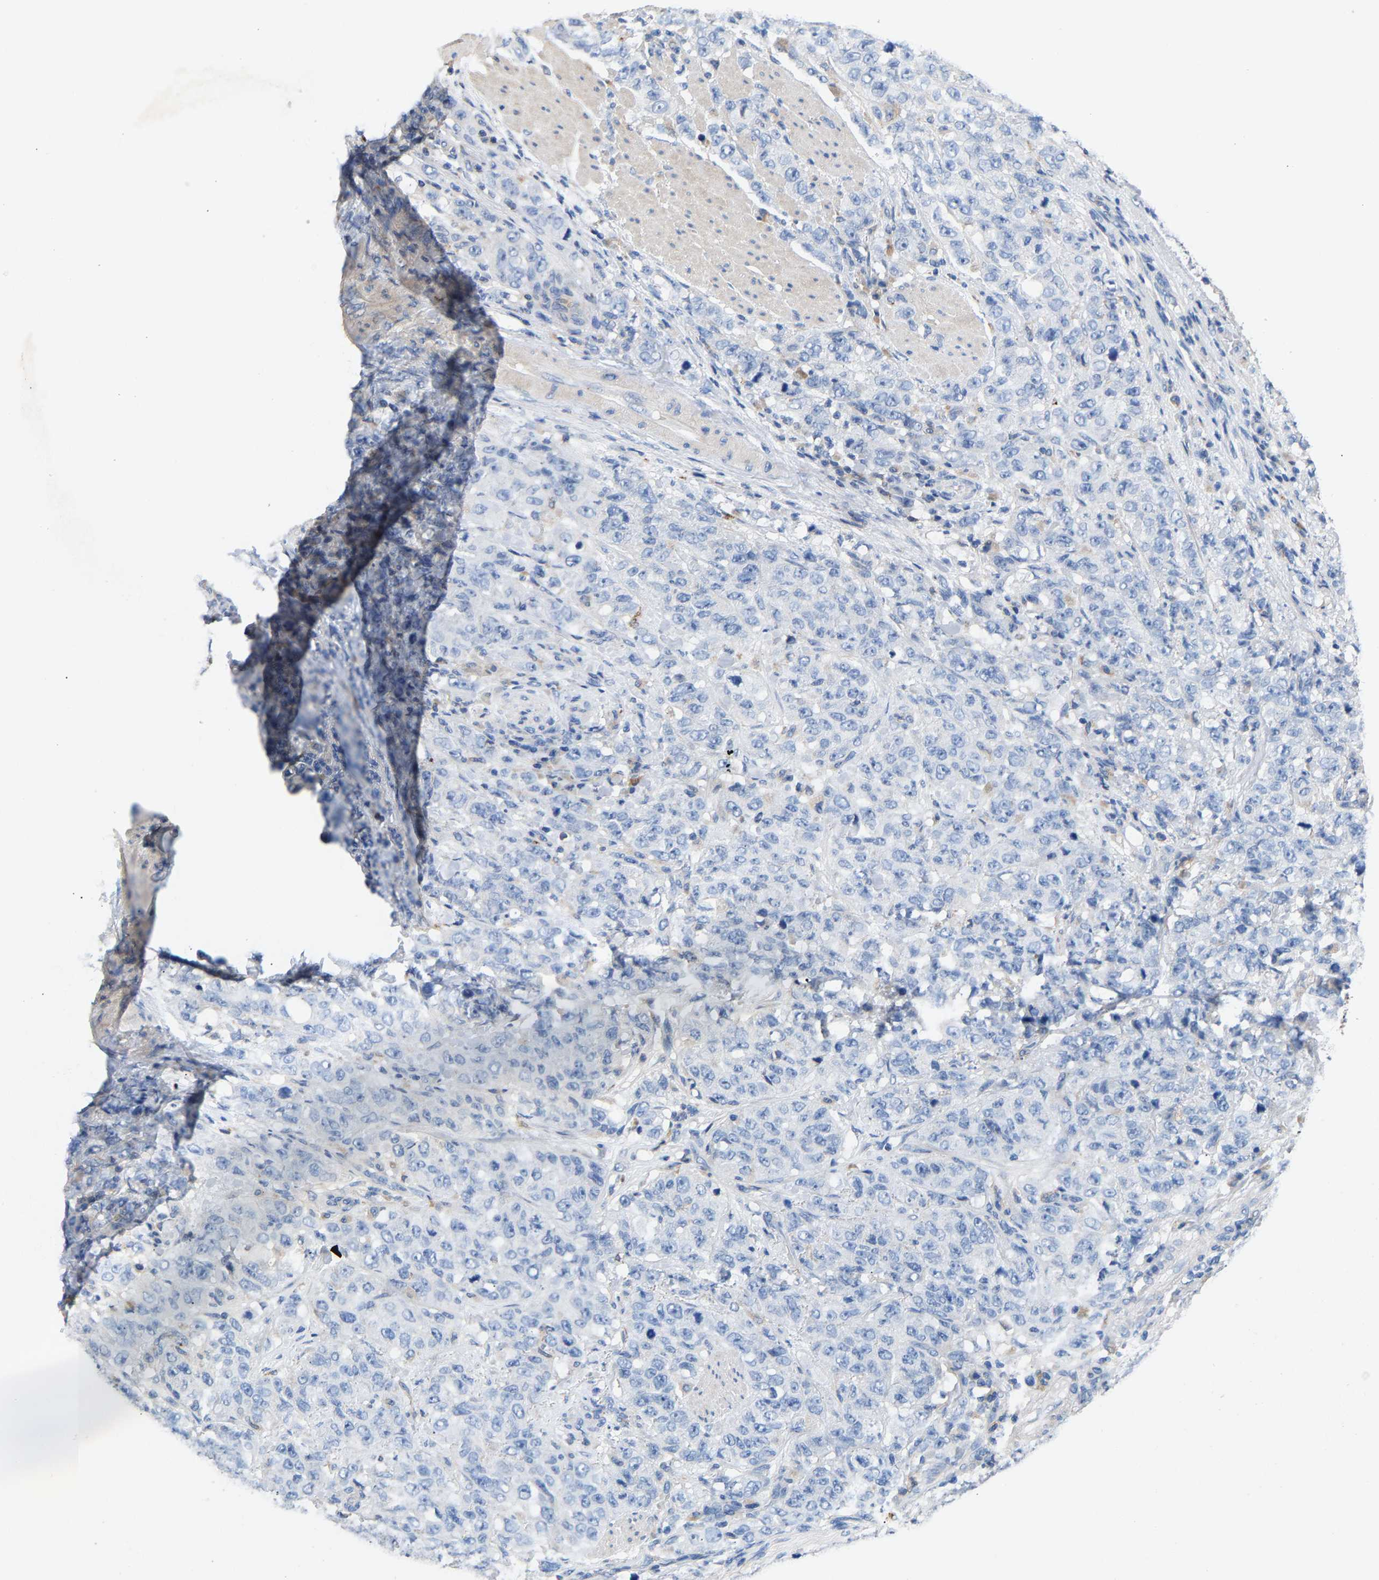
{"staining": {"intensity": "negative", "quantity": "none", "location": "none"}, "tissue": "stomach cancer", "cell_type": "Tumor cells", "image_type": "cancer", "snomed": [{"axis": "morphology", "description": "Adenocarcinoma, NOS"}, {"axis": "topography", "description": "Stomach"}], "caption": "A high-resolution micrograph shows immunohistochemistry (IHC) staining of stomach cancer, which displays no significant staining in tumor cells.", "gene": "CCDC171", "patient": {"sex": "male", "age": 48}}